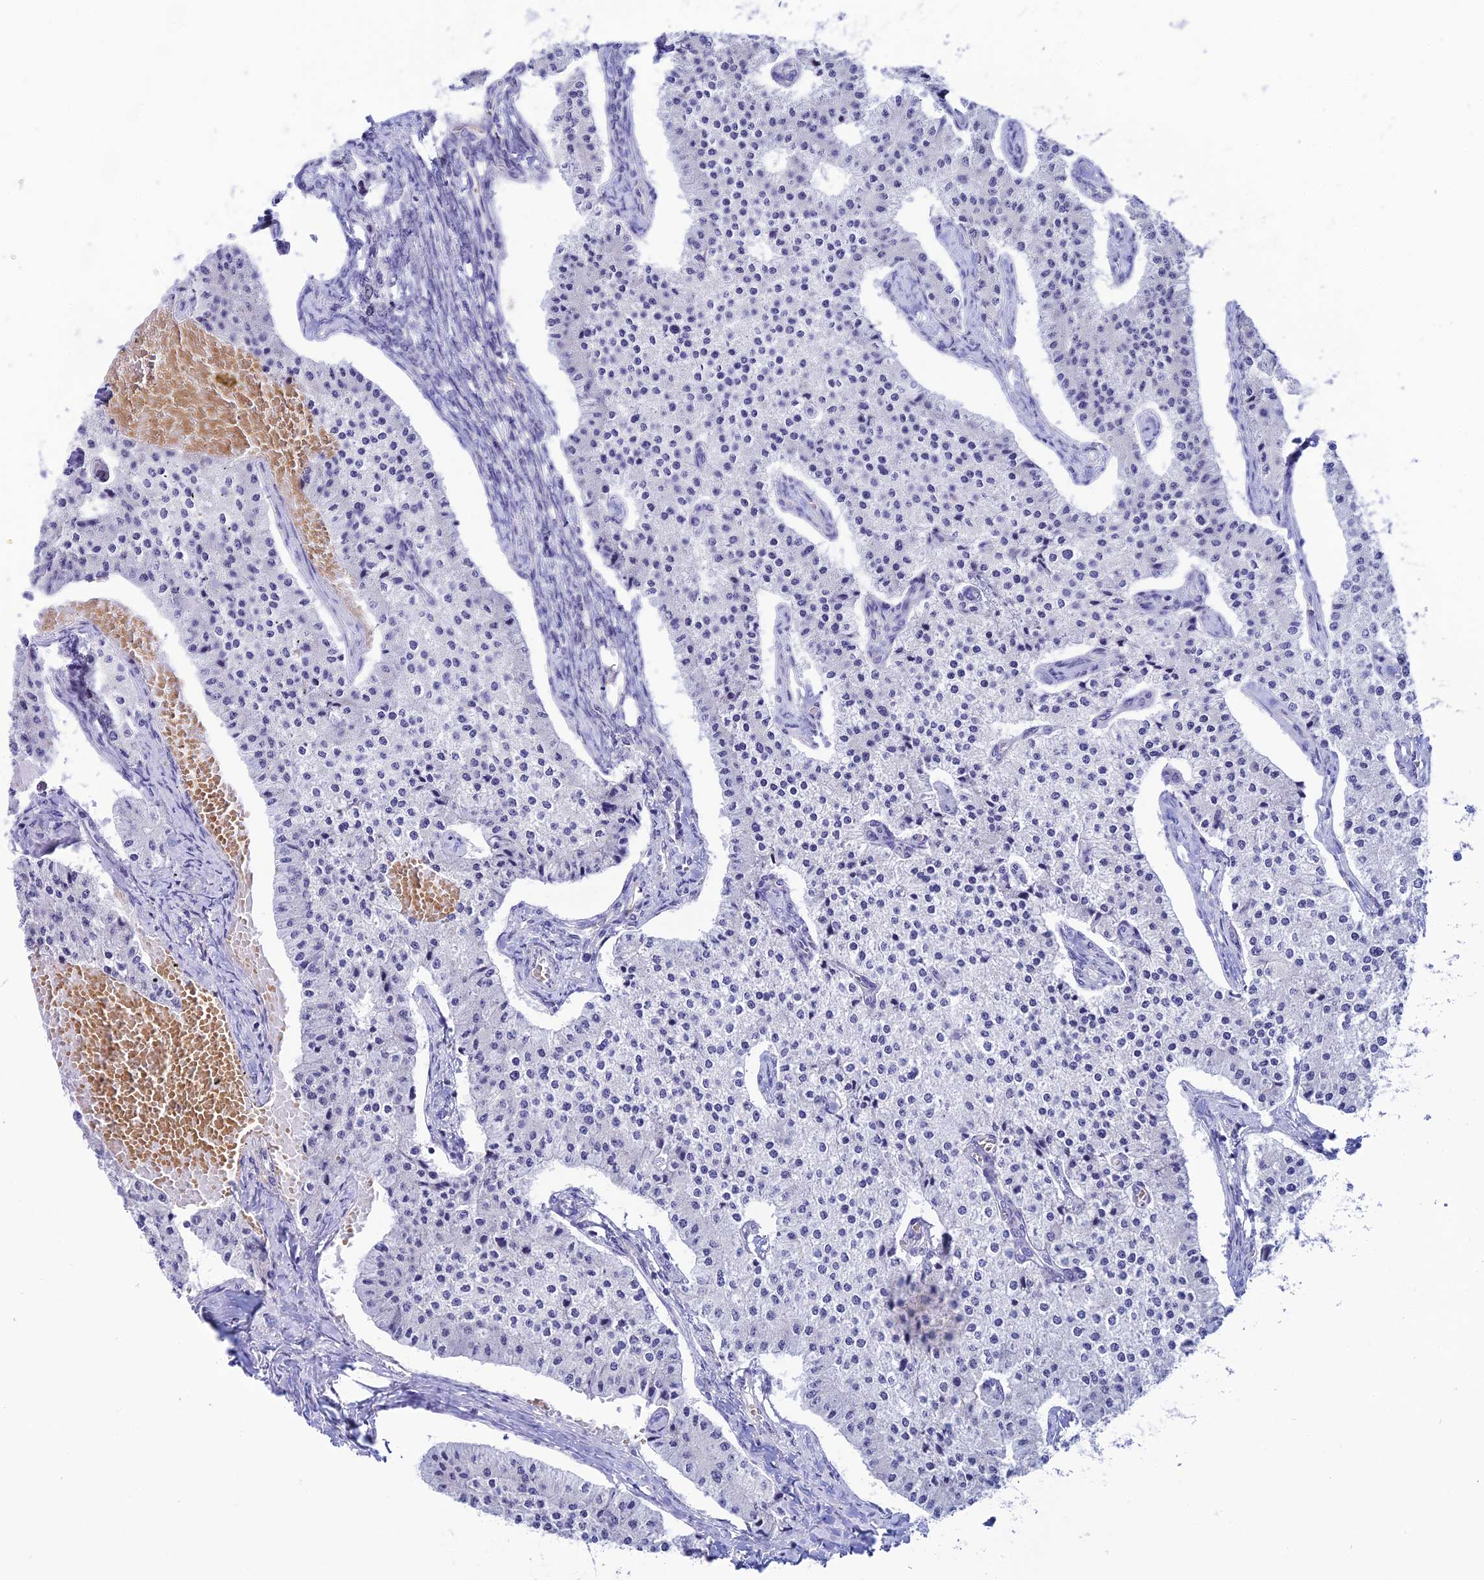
{"staining": {"intensity": "negative", "quantity": "none", "location": "none"}, "tissue": "carcinoid", "cell_type": "Tumor cells", "image_type": "cancer", "snomed": [{"axis": "morphology", "description": "Carcinoid, malignant, NOS"}, {"axis": "topography", "description": "Colon"}], "caption": "Immunohistochemistry image of neoplastic tissue: human carcinoid (malignant) stained with DAB demonstrates no significant protein staining in tumor cells. Brightfield microscopy of IHC stained with DAB (3,3'-diaminobenzidine) (brown) and hematoxylin (blue), captured at high magnification.", "gene": "RASGEF1B", "patient": {"sex": "female", "age": 52}}